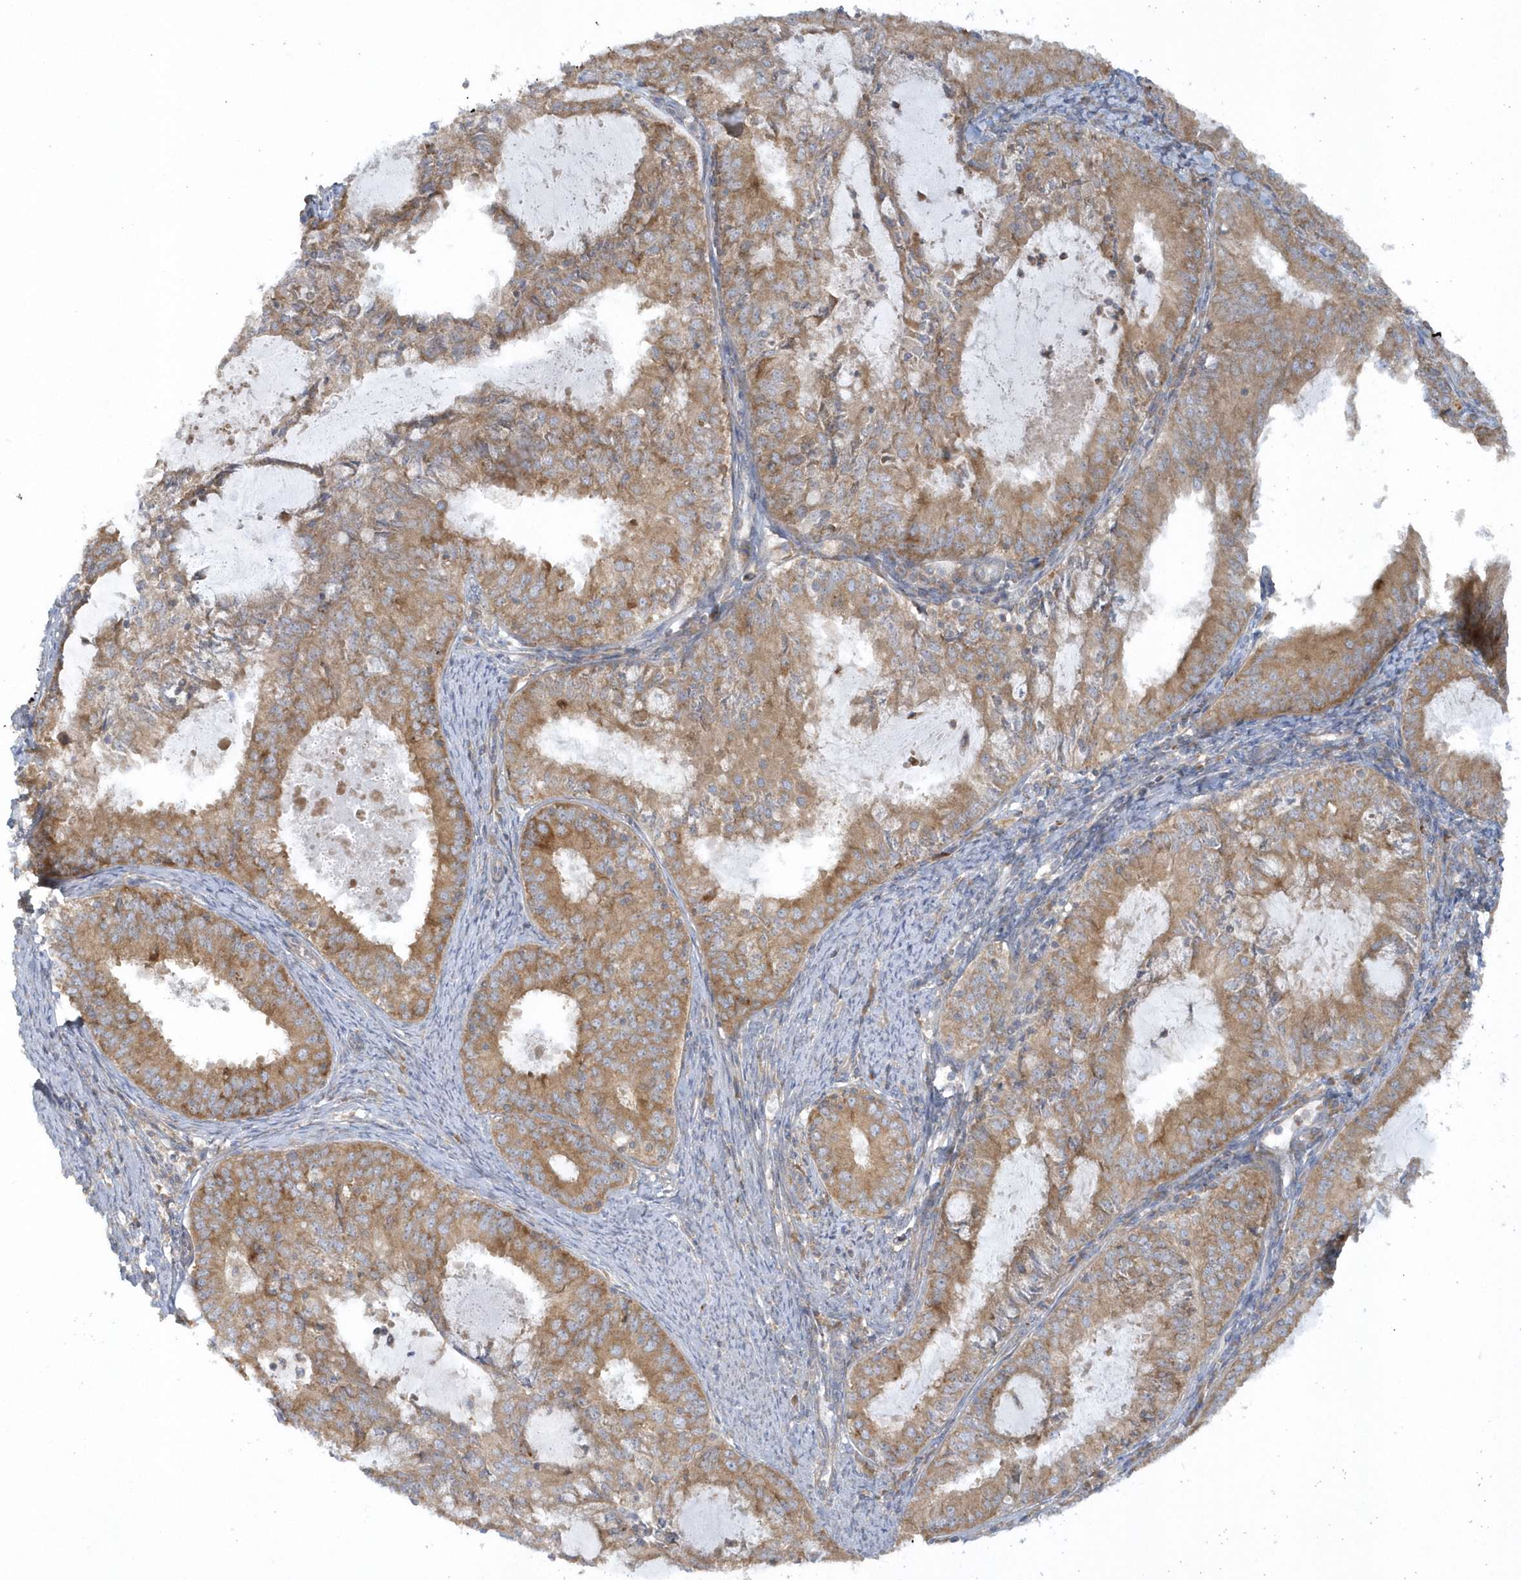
{"staining": {"intensity": "moderate", "quantity": ">75%", "location": "cytoplasmic/membranous"}, "tissue": "endometrial cancer", "cell_type": "Tumor cells", "image_type": "cancer", "snomed": [{"axis": "morphology", "description": "Adenocarcinoma, NOS"}, {"axis": "topography", "description": "Endometrium"}], "caption": "Human endometrial cancer (adenocarcinoma) stained for a protein (brown) demonstrates moderate cytoplasmic/membranous positive staining in approximately >75% of tumor cells.", "gene": "CNOT10", "patient": {"sex": "female", "age": 57}}